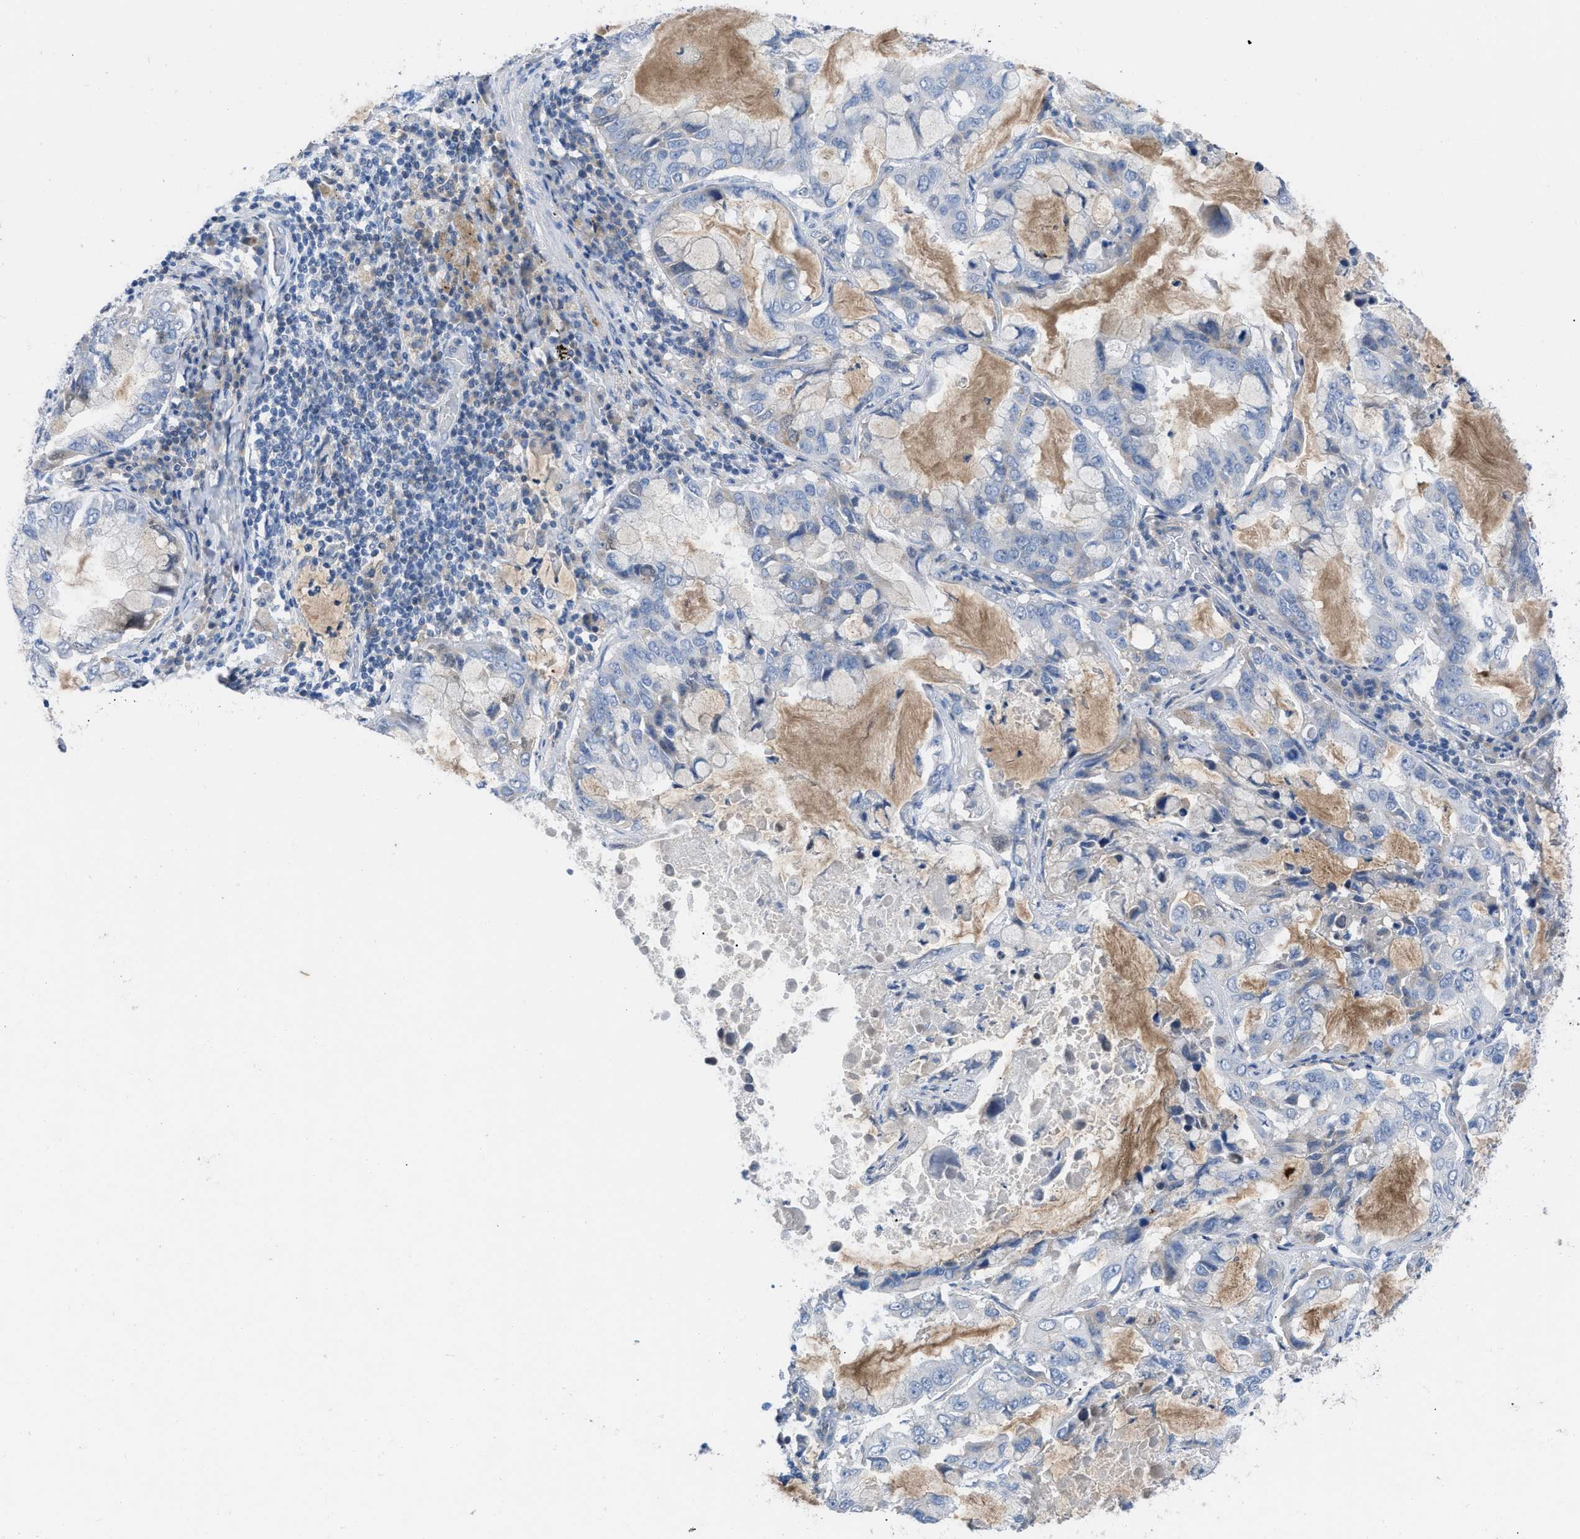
{"staining": {"intensity": "negative", "quantity": "none", "location": "none"}, "tissue": "lung cancer", "cell_type": "Tumor cells", "image_type": "cancer", "snomed": [{"axis": "morphology", "description": "Adenocarcinoma, NOS"}, {"axis": "topography", "description": "Lung"}], "caption": "Immunohistochemical staining of lung cancer exhibits no significant staining in tumor cells.", "gene": "HPX", "patient": {"sex": "male", "age": 64}}